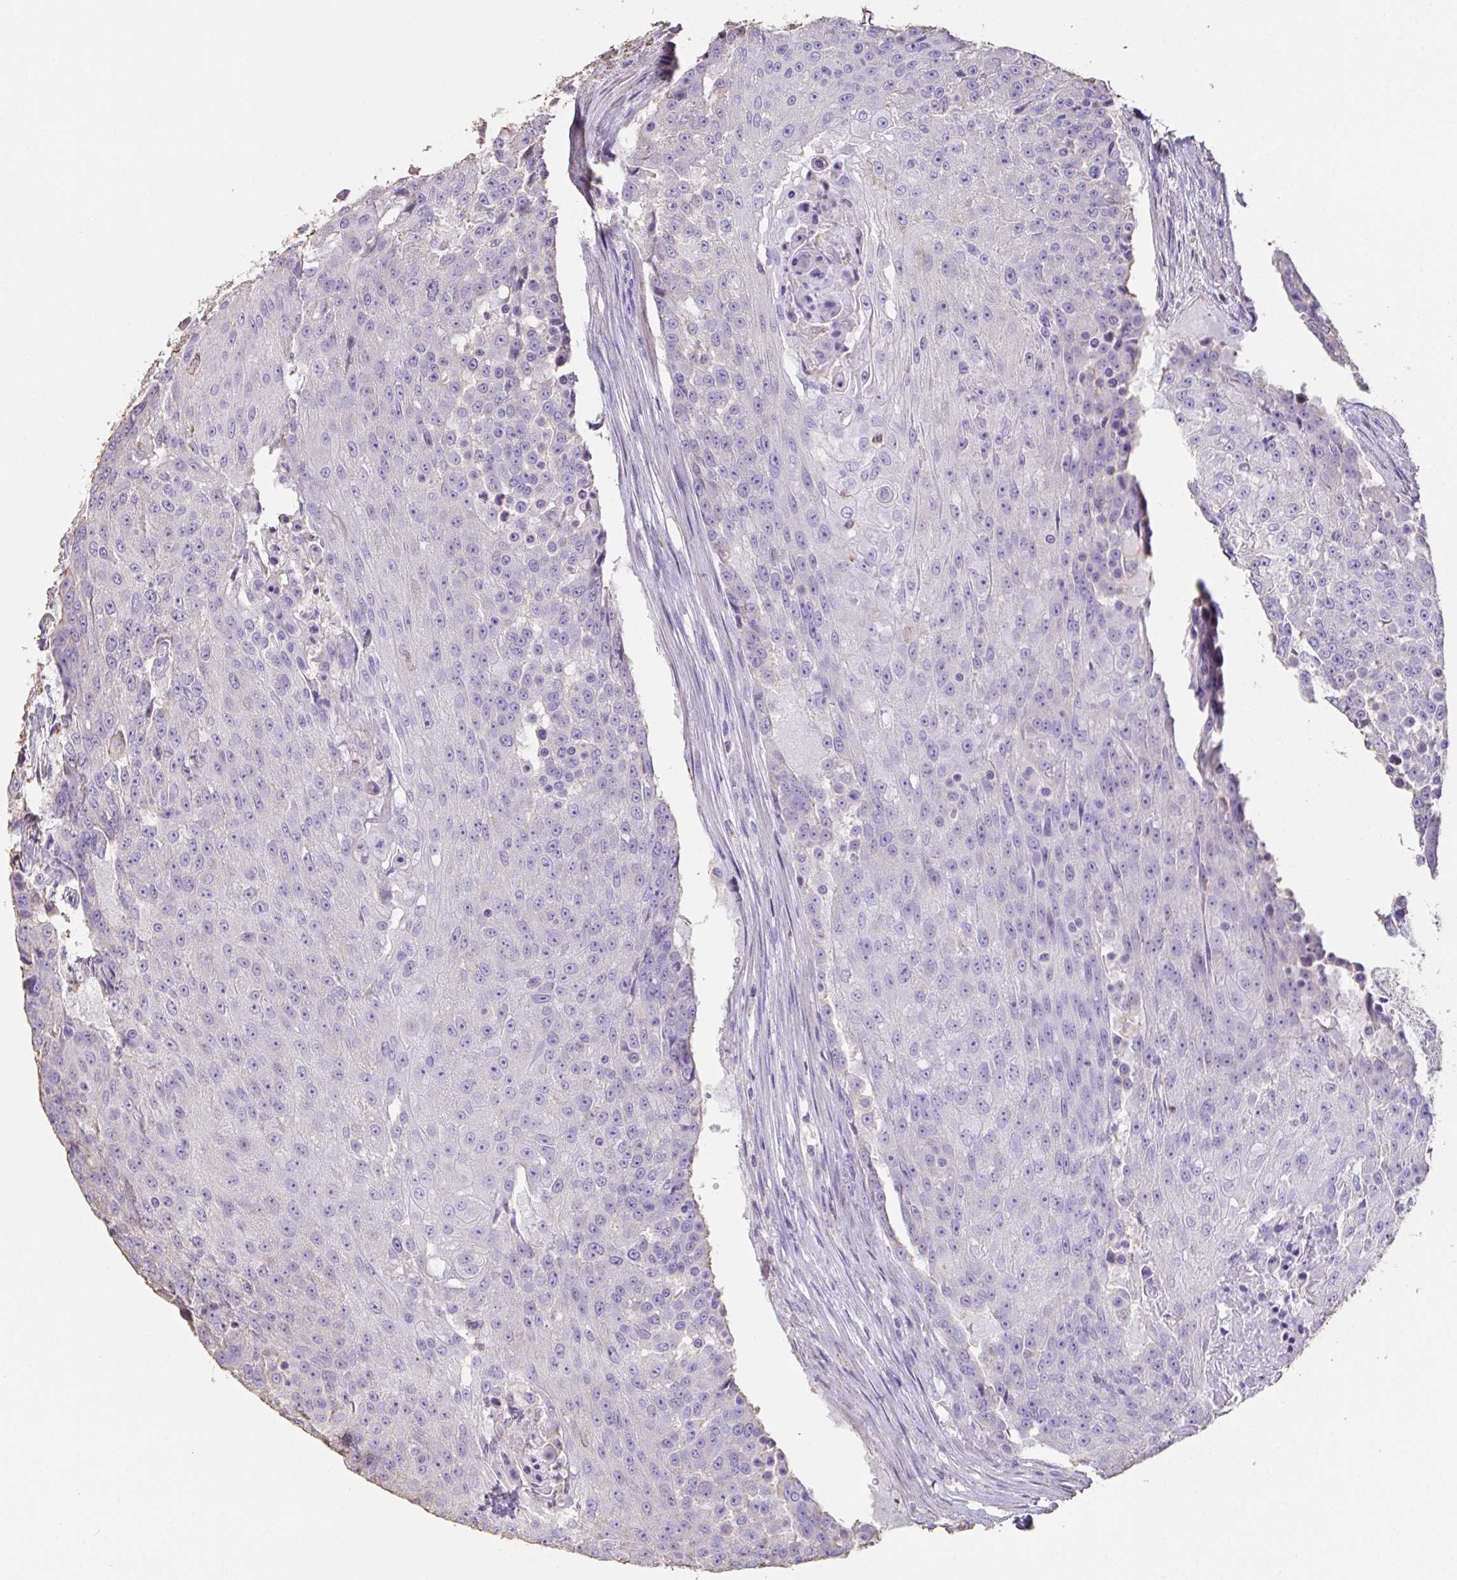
{"staining": {"intensity": "negative", "quantity": "none", "location": "none"}, "tissue": "urothelial cancer", "cell_type": "Tumor cells", "image_type": "cancer", "snomed": [{"axis": "morphology", "description": "Urothelial carcinoma, High grade"}, {"axis": "topography", "description": "Urinary bladder"}], "caption": "Immunohistochemical staining of urothelial cancer demonstrates no significant positivity in tumor cells. Brightfield microscopy of immunohistochemistry (IHC) stained with DAB (3,3'-diaminobenzidine) (brown) and hematoxylin (blue), captured at high magnification.", "gene": "IL23R", "patient": {"sex": "female", "age": 63}}